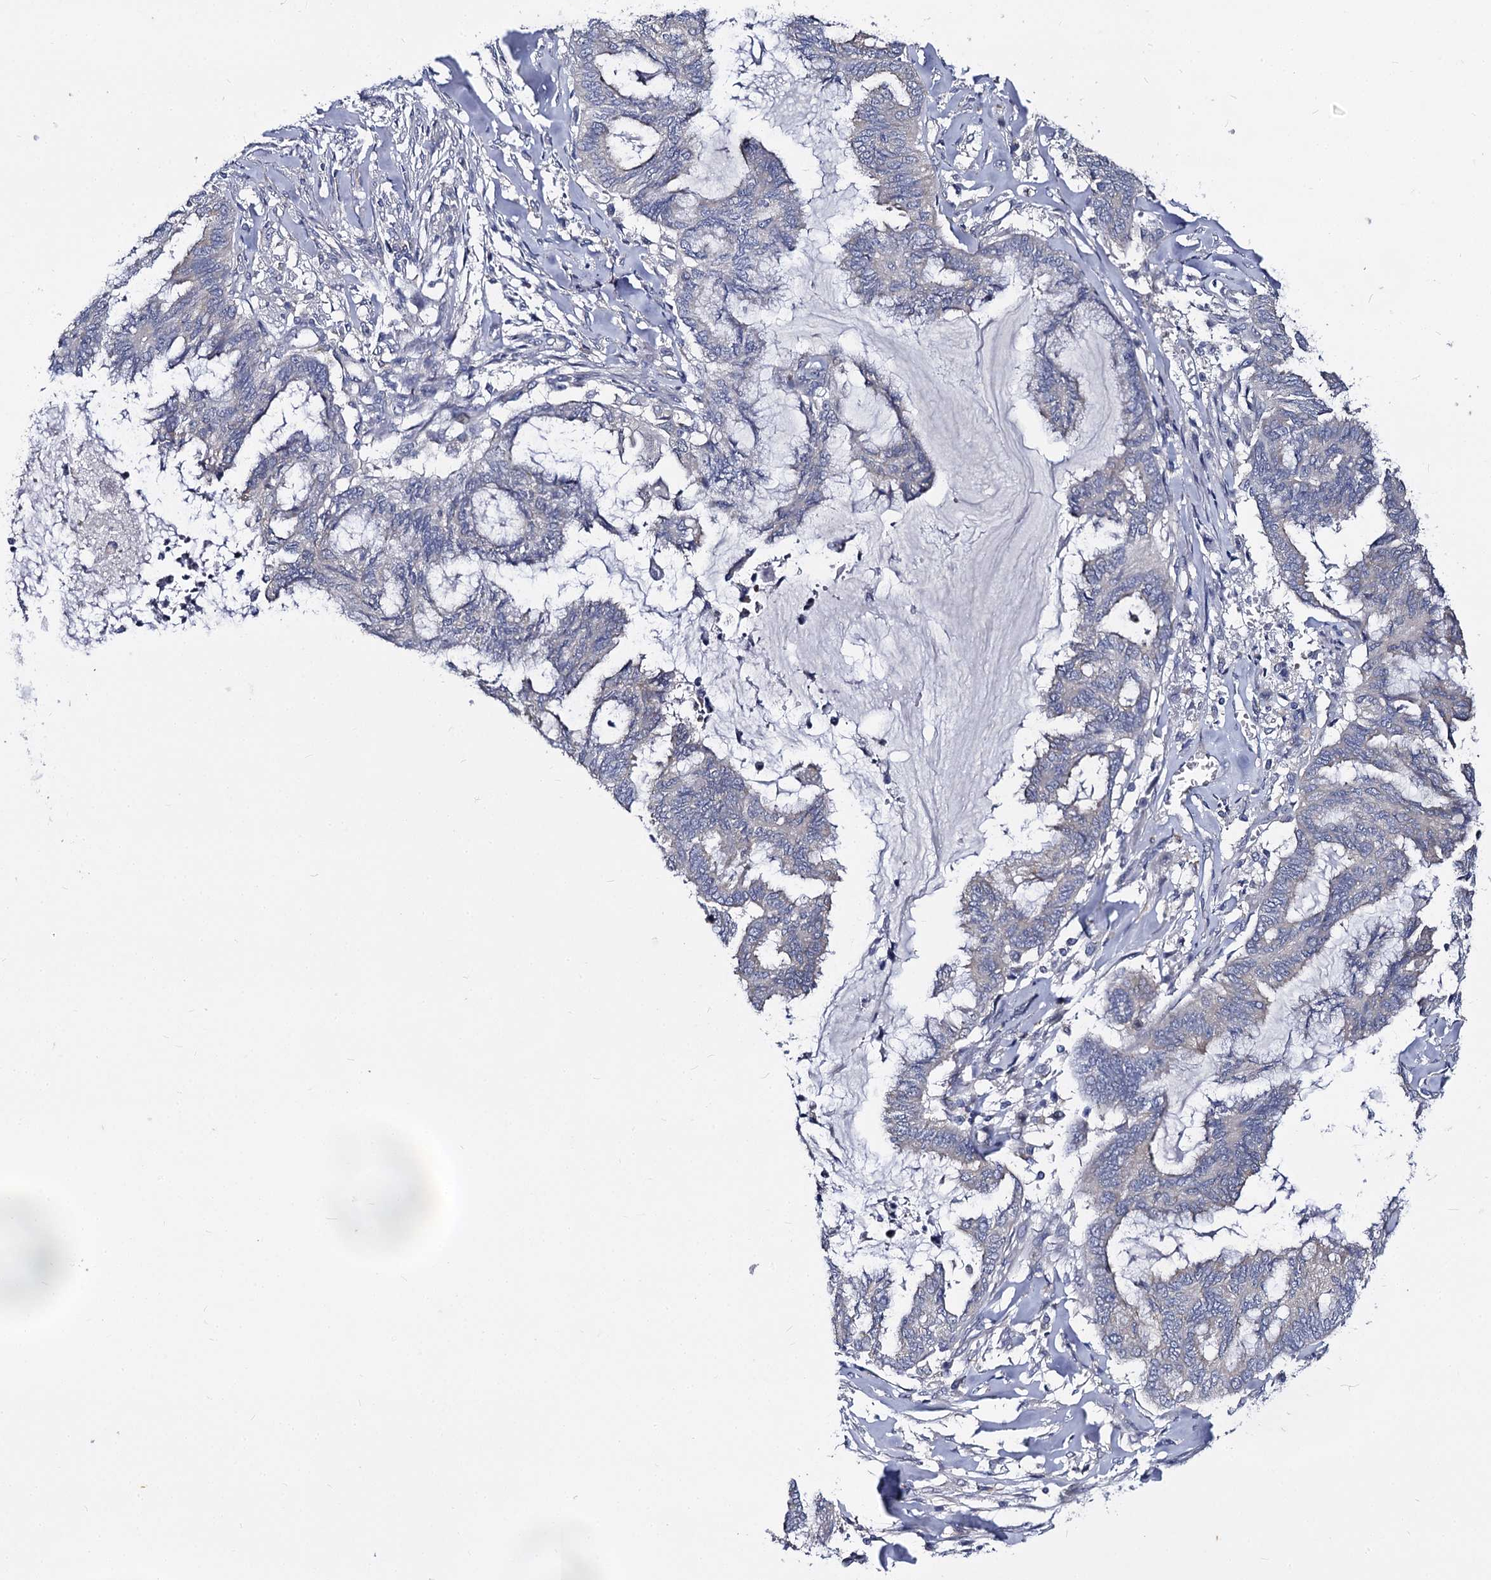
{"staining": {"intensity": "negative", "quantity": "none", "location": "none"}, "tissue": "endometrial cancer", "cell_type": "Tumor cells", "image_type": "cancer", "snomed": [{"axis": "morphology", "description": "Adenocarcinoma, NOS"}, {"axis": "topography", "description": "Endometrium"}], "caption": "IHC histopathology image of neoplastic tissue: endometrial cancer stained with DAB exhibits no significant protein staining in tumor cells.", "gene": "PANX2", "patient": {"sex": "female", "age": 86}}